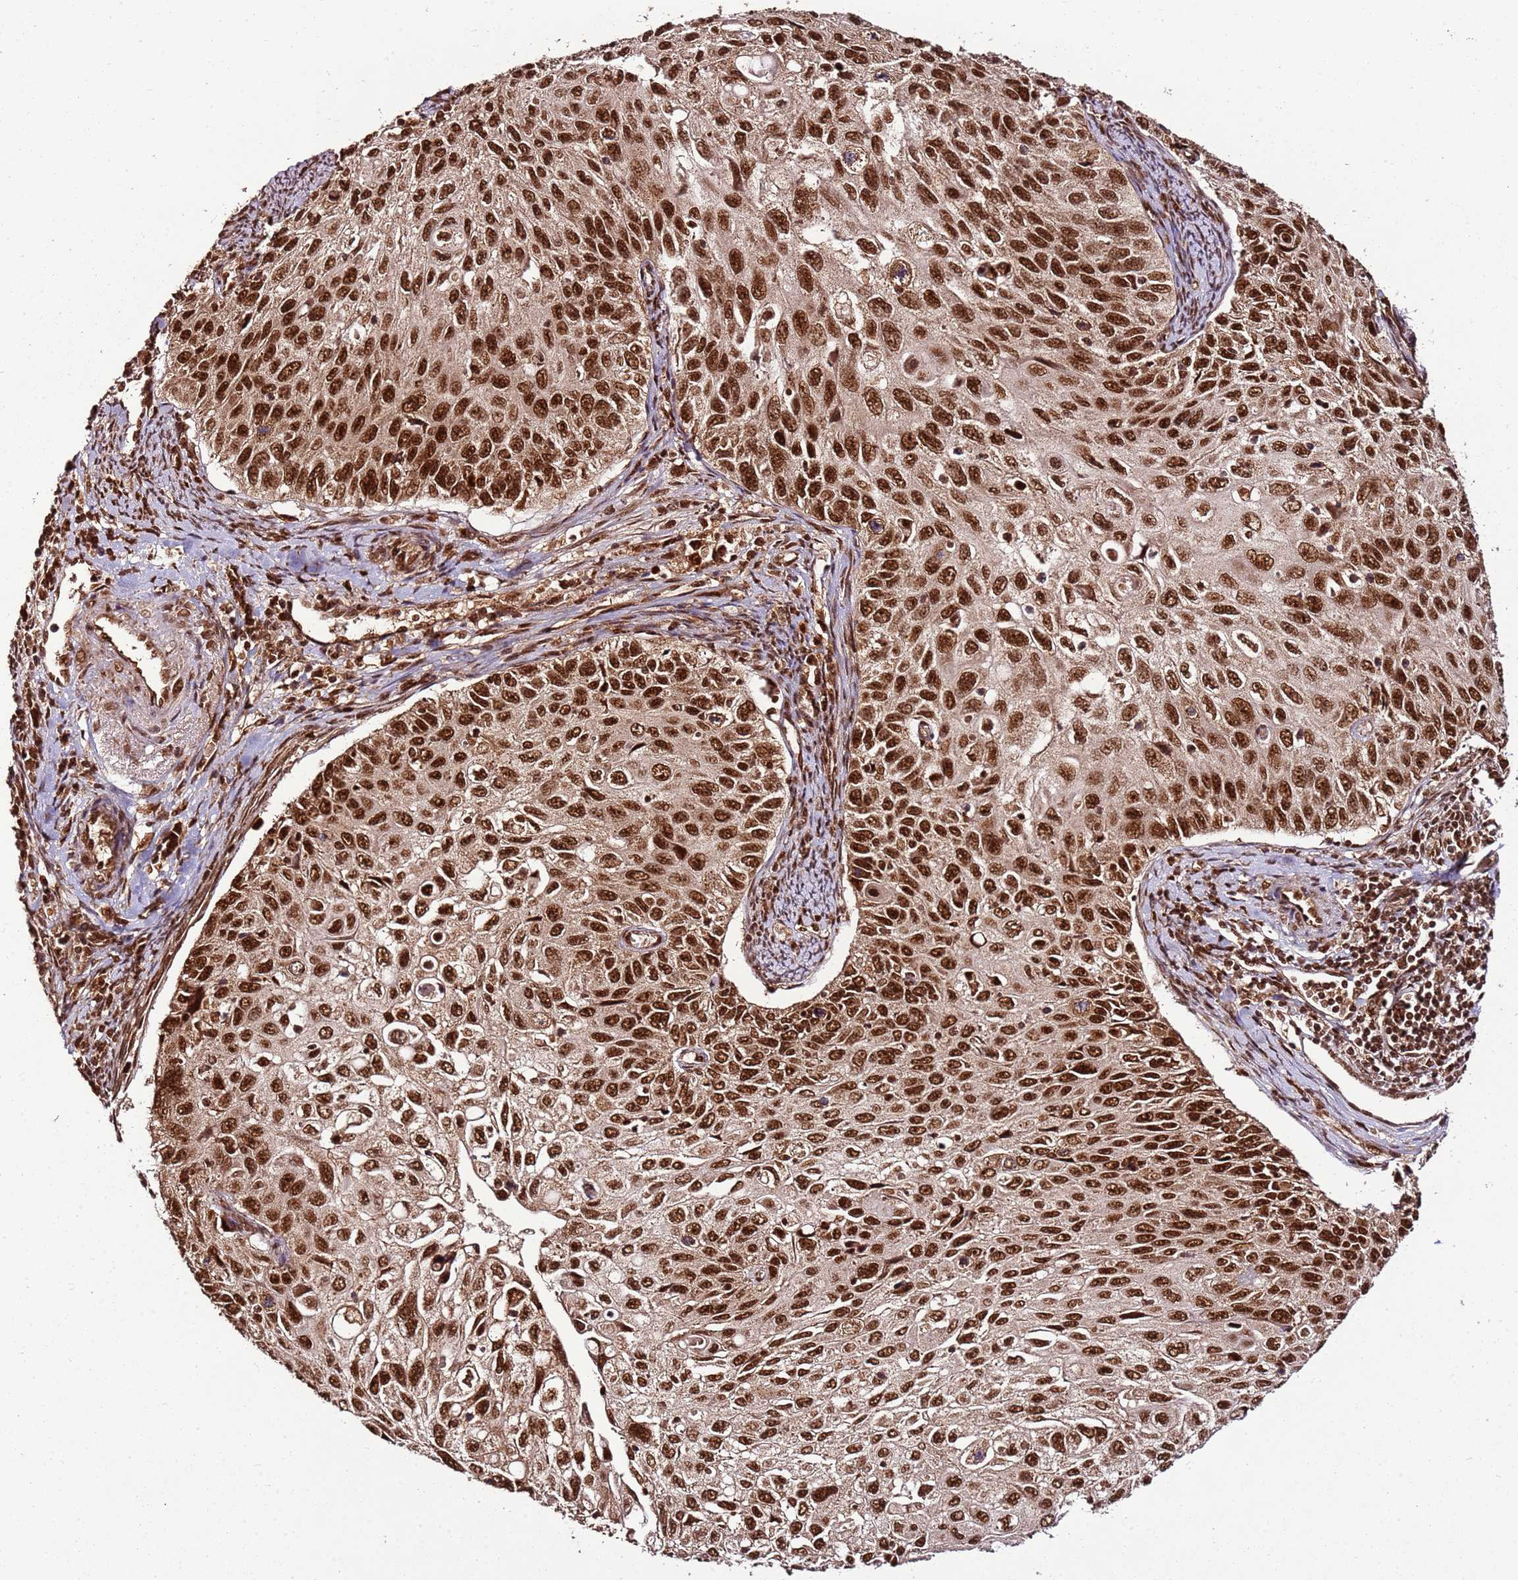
{"staining": {"intensity": "strong", "quantity": ">75%", "location": "nuclear"}, "tissue": "cervical cancer", "cell_type": "Tumor cells", "image_type": "cancer", "snomed": [{"axis": "morphology", "description": "Squamous cell carcinoma, NOS"}, {"axis": "topography", "description": "Cervix"}], "caption": "Protein expression analysis of human squamous cell carcinoma (cervical) reveals strong nuclear staining in approximately >75% of tumor cells. Ihc stains the protein in brown and the nuclei are stained blue.", "gene": "XRN2", "patient": {"sex": "female", "age": 70}}